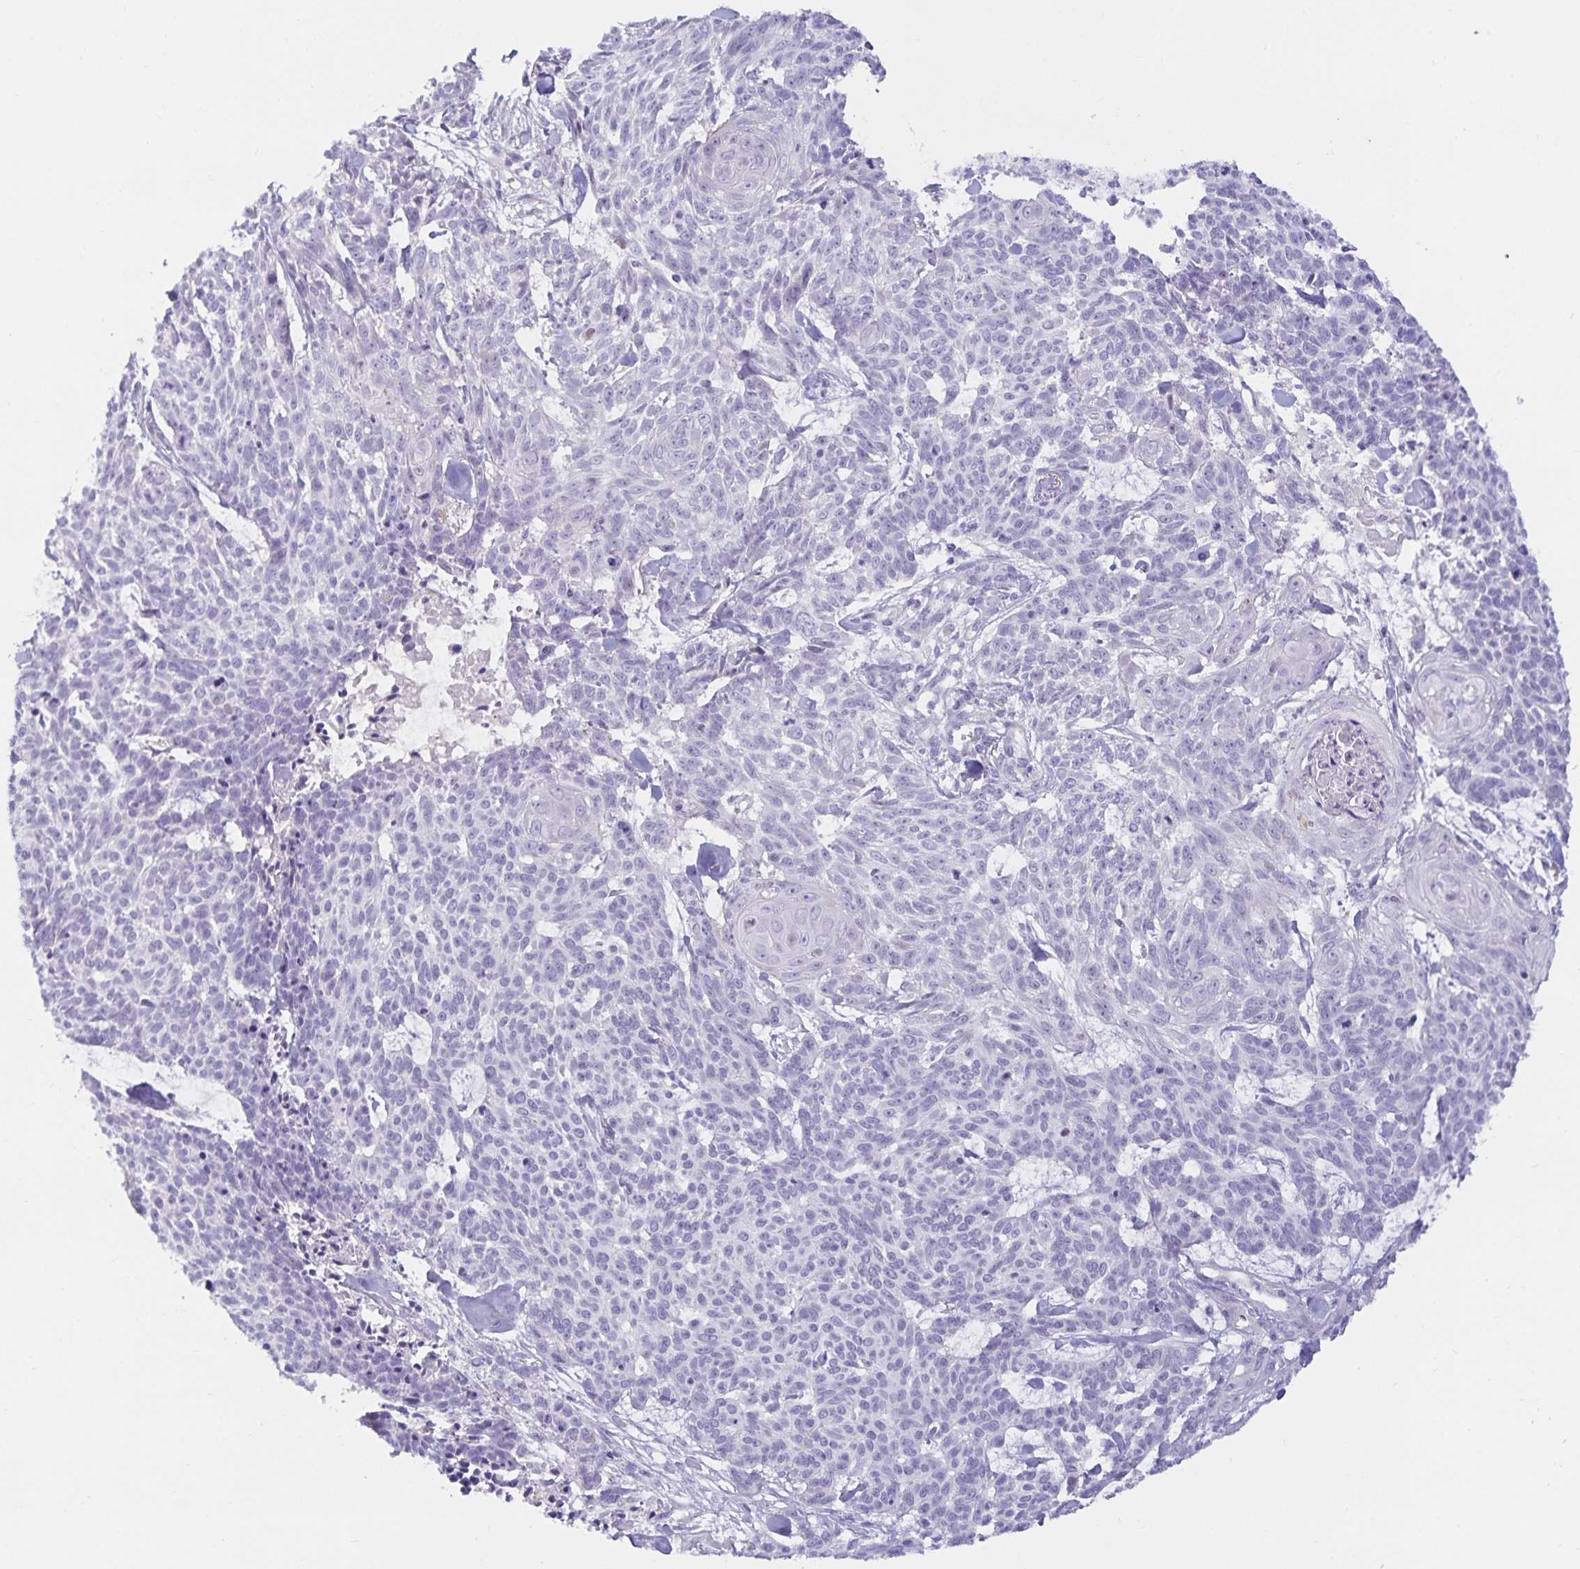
{"staining": {"intensity": "negative", "quantity": "none", "location": "none"}, "tissue": "skin cancer", "cell_type": "Tumor cells", "image_type": "cancer", "snomed": [{"axis": "morphology", "description": "Basal cell carcinoma"}, {"axis": "topography", "description": "Skin"}], "caption": "Tumor cells show no significant expression in skin basal cell carcinoma. The staining is performed using DAB brown chromogen with nuclei counter-stained in using hematoxylin.", "gene": "SPAG4", "patient": {"sex": "female", "age": 93}}